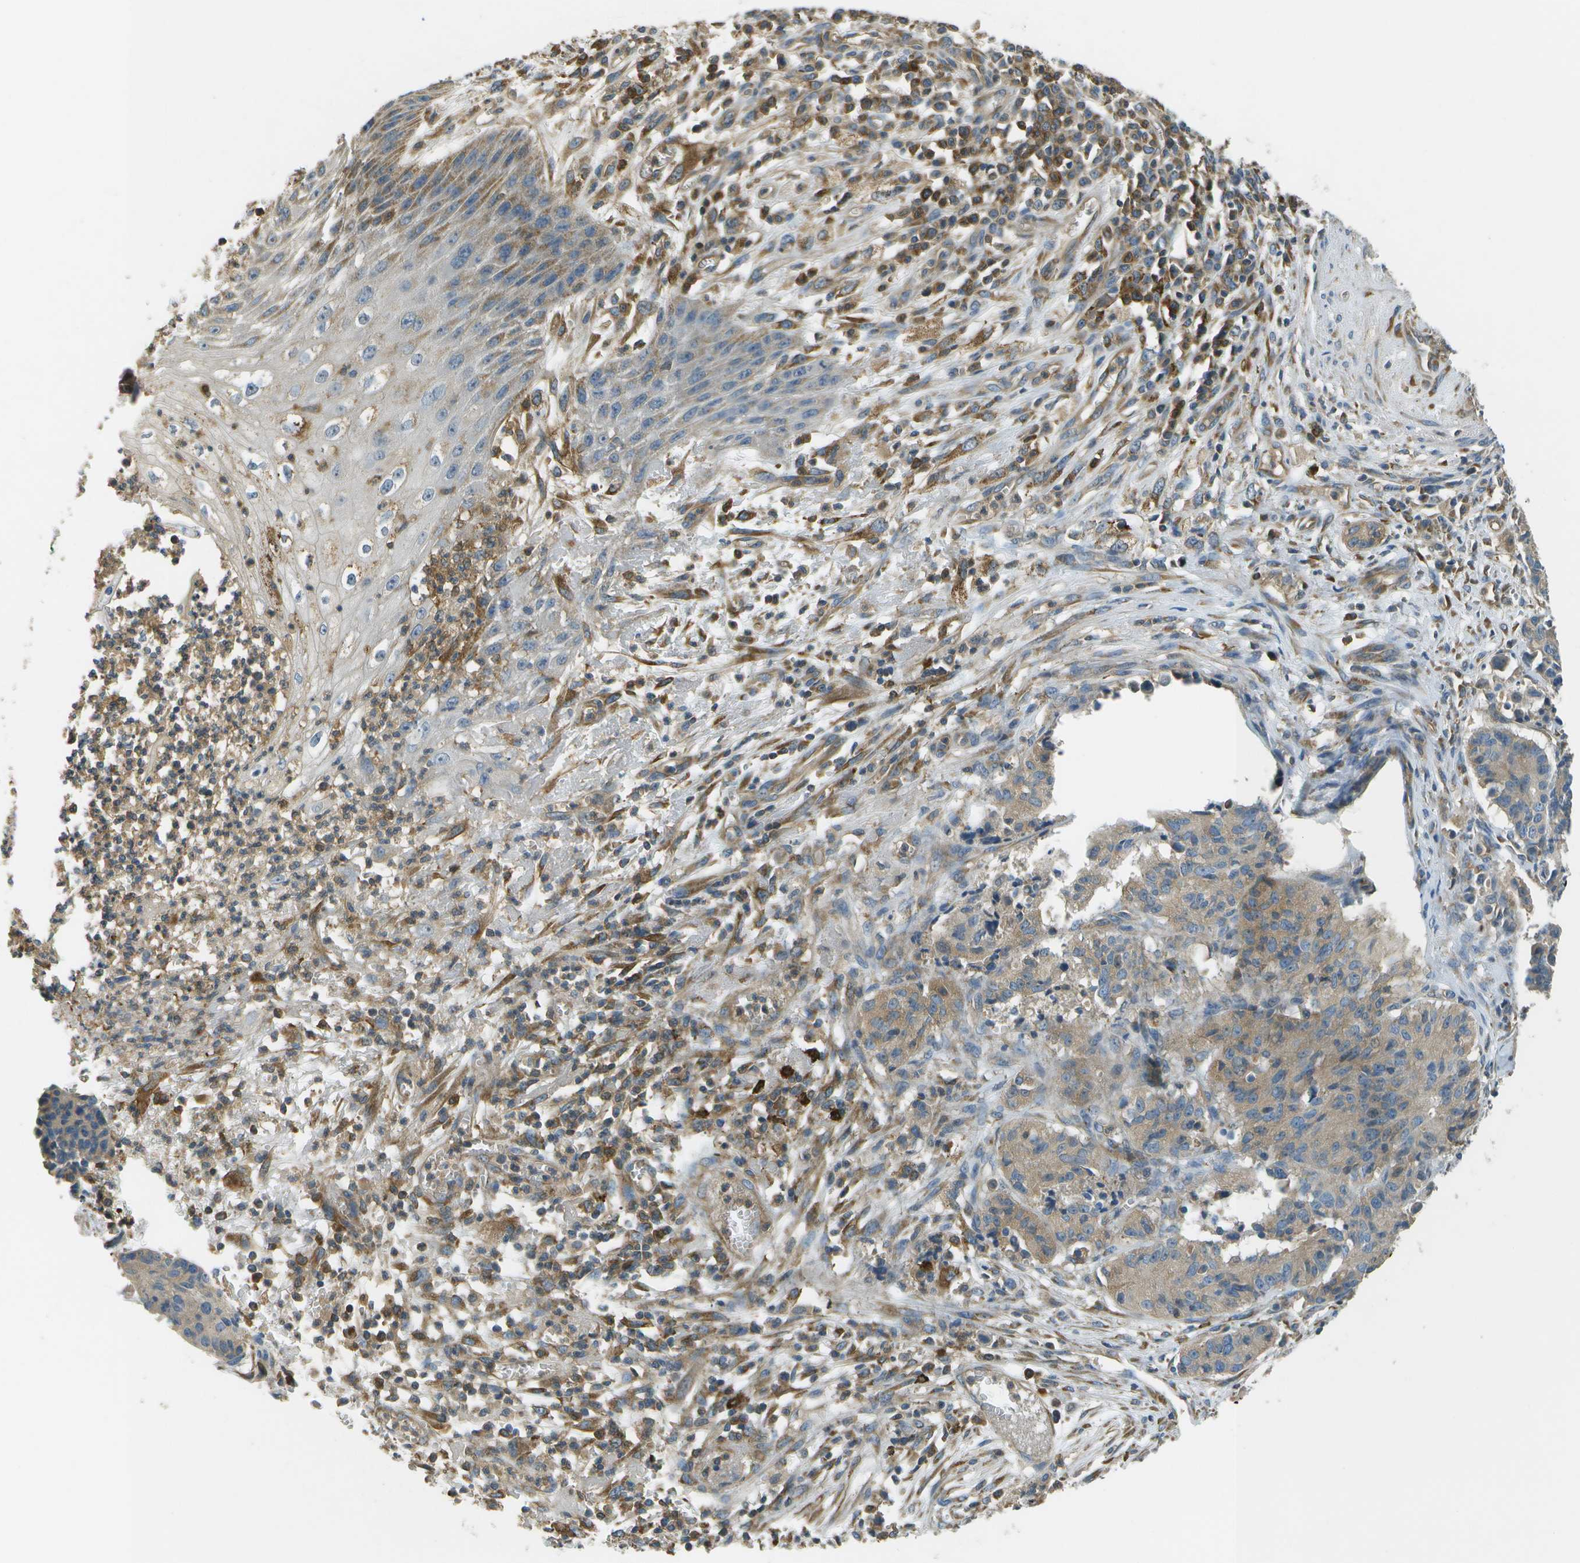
{"staining": {"intensity": "weak", "quantity": "25%-75%", "location": "cytoplasmic/membranous"}, "tissue": "cervical cancer", "cell_type": "Tumor cells", "image_type": "cancer", "snomed": [{"axis": "morphology", "description": "Squamous cell carcinoma, NOS"}, {"axis": "topography", "description": "Cervix"}], "caption": "Approximately 25%-75% of tumor cells in cervical cancer exhibit weak cytoplasmic/membranous protein staining as visualized by brown immunohistochemical staining.", "gene": "SAMSN1", "patient": {"sex": "female", "age": 35}}